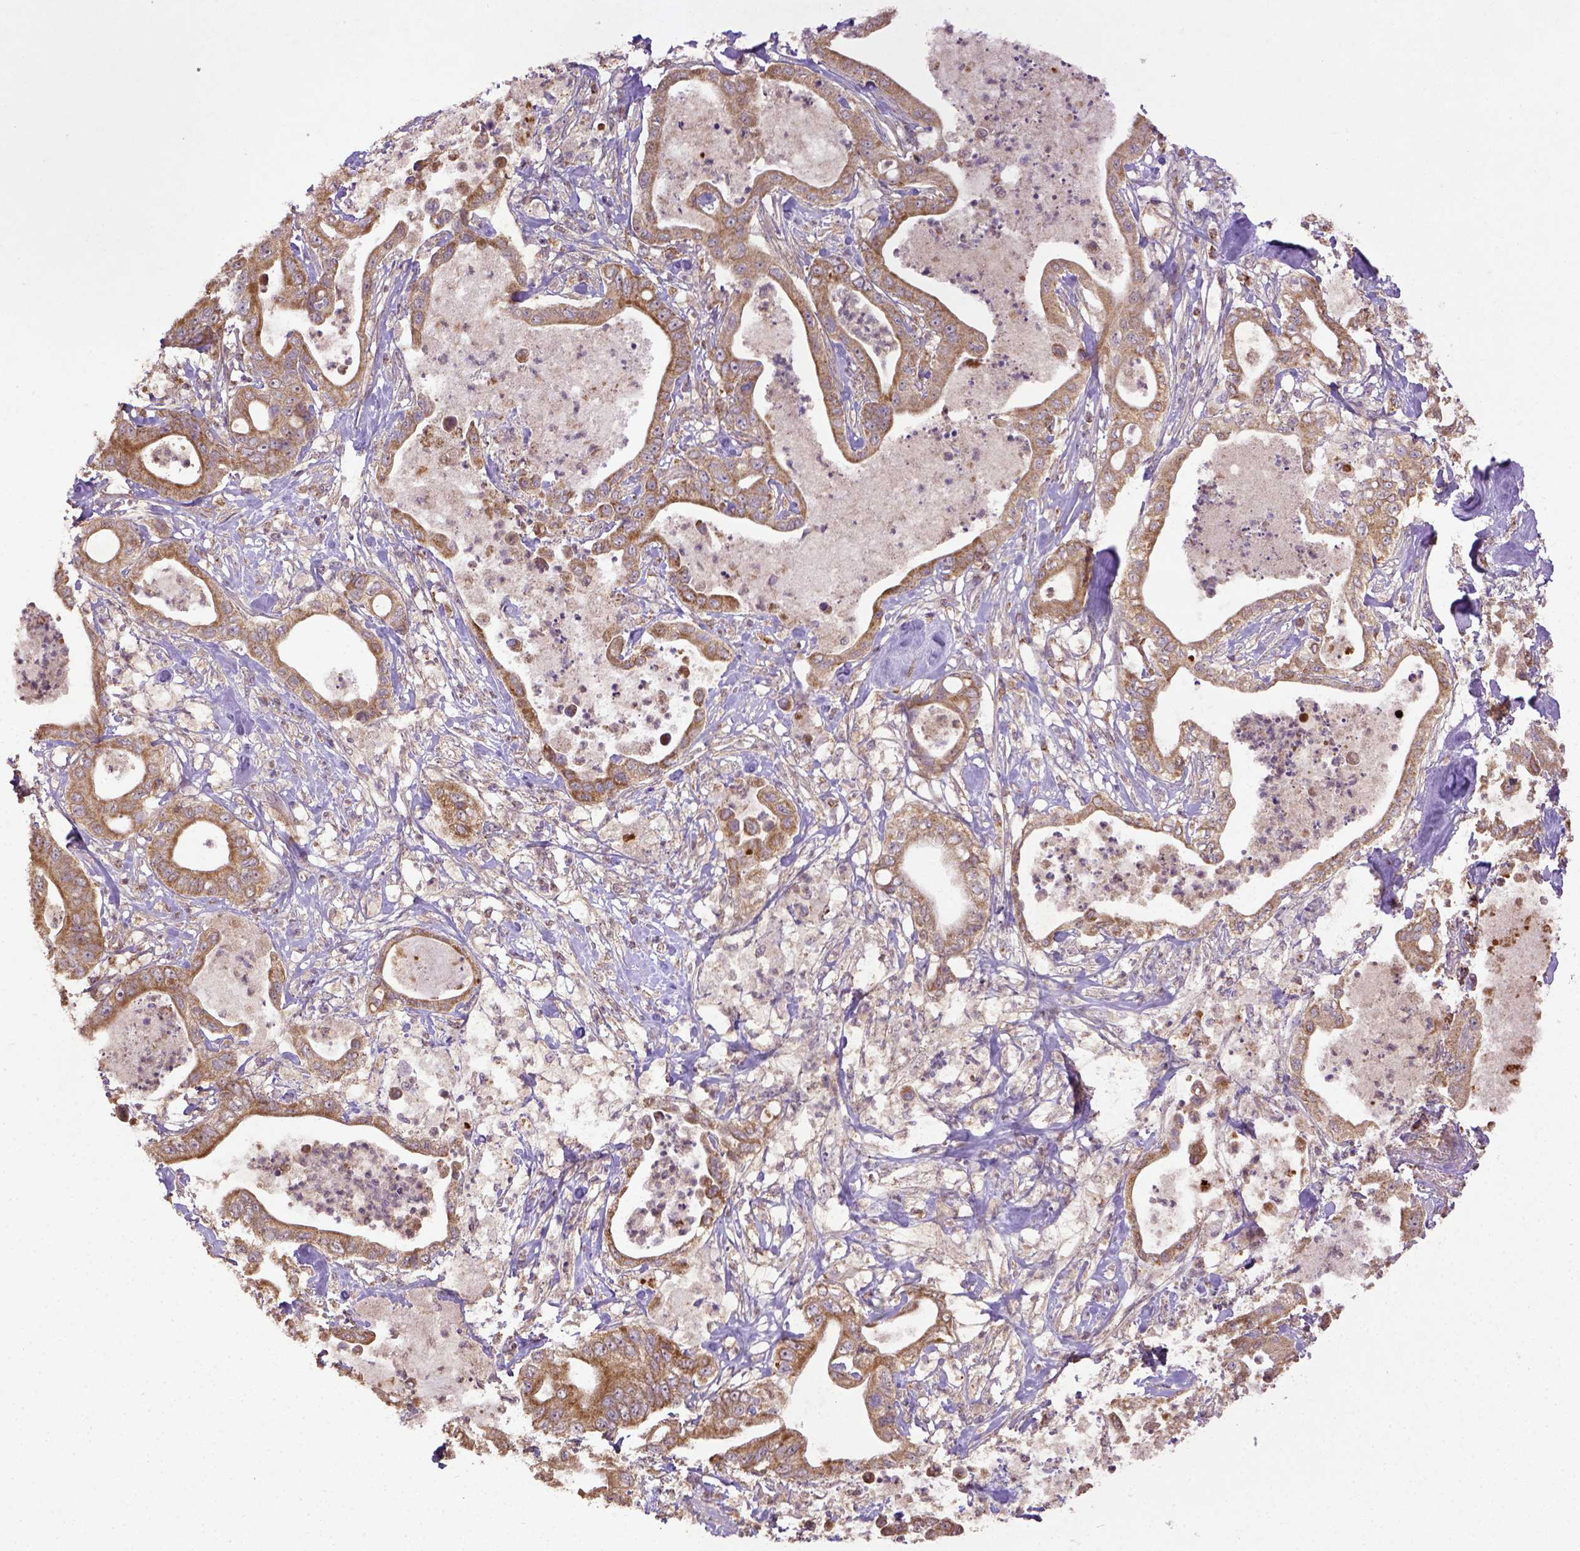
{"staining": {"intensity": "moderate", "quantity": ">75%", "location": "cytoplasmic/membranous"}, "tissue": "pancreatic cancer", "cell_type": "Tumor cells", "image_type": "cancer", "snomed": [{"axis": "morphology", "description": "Adenocarcinoma, NOS"}, {"axis": "topography", "description": "Pancreas"}], "caption": "A micrograph showing moderate cytoplasmic/membranous expression in approximately >75% of tumor cells in pancreatic cancer, as visualized by brown immunohistochemical staining.", "gene": "MT-CO1", "patient": {"sex": "male", "age": 71}}